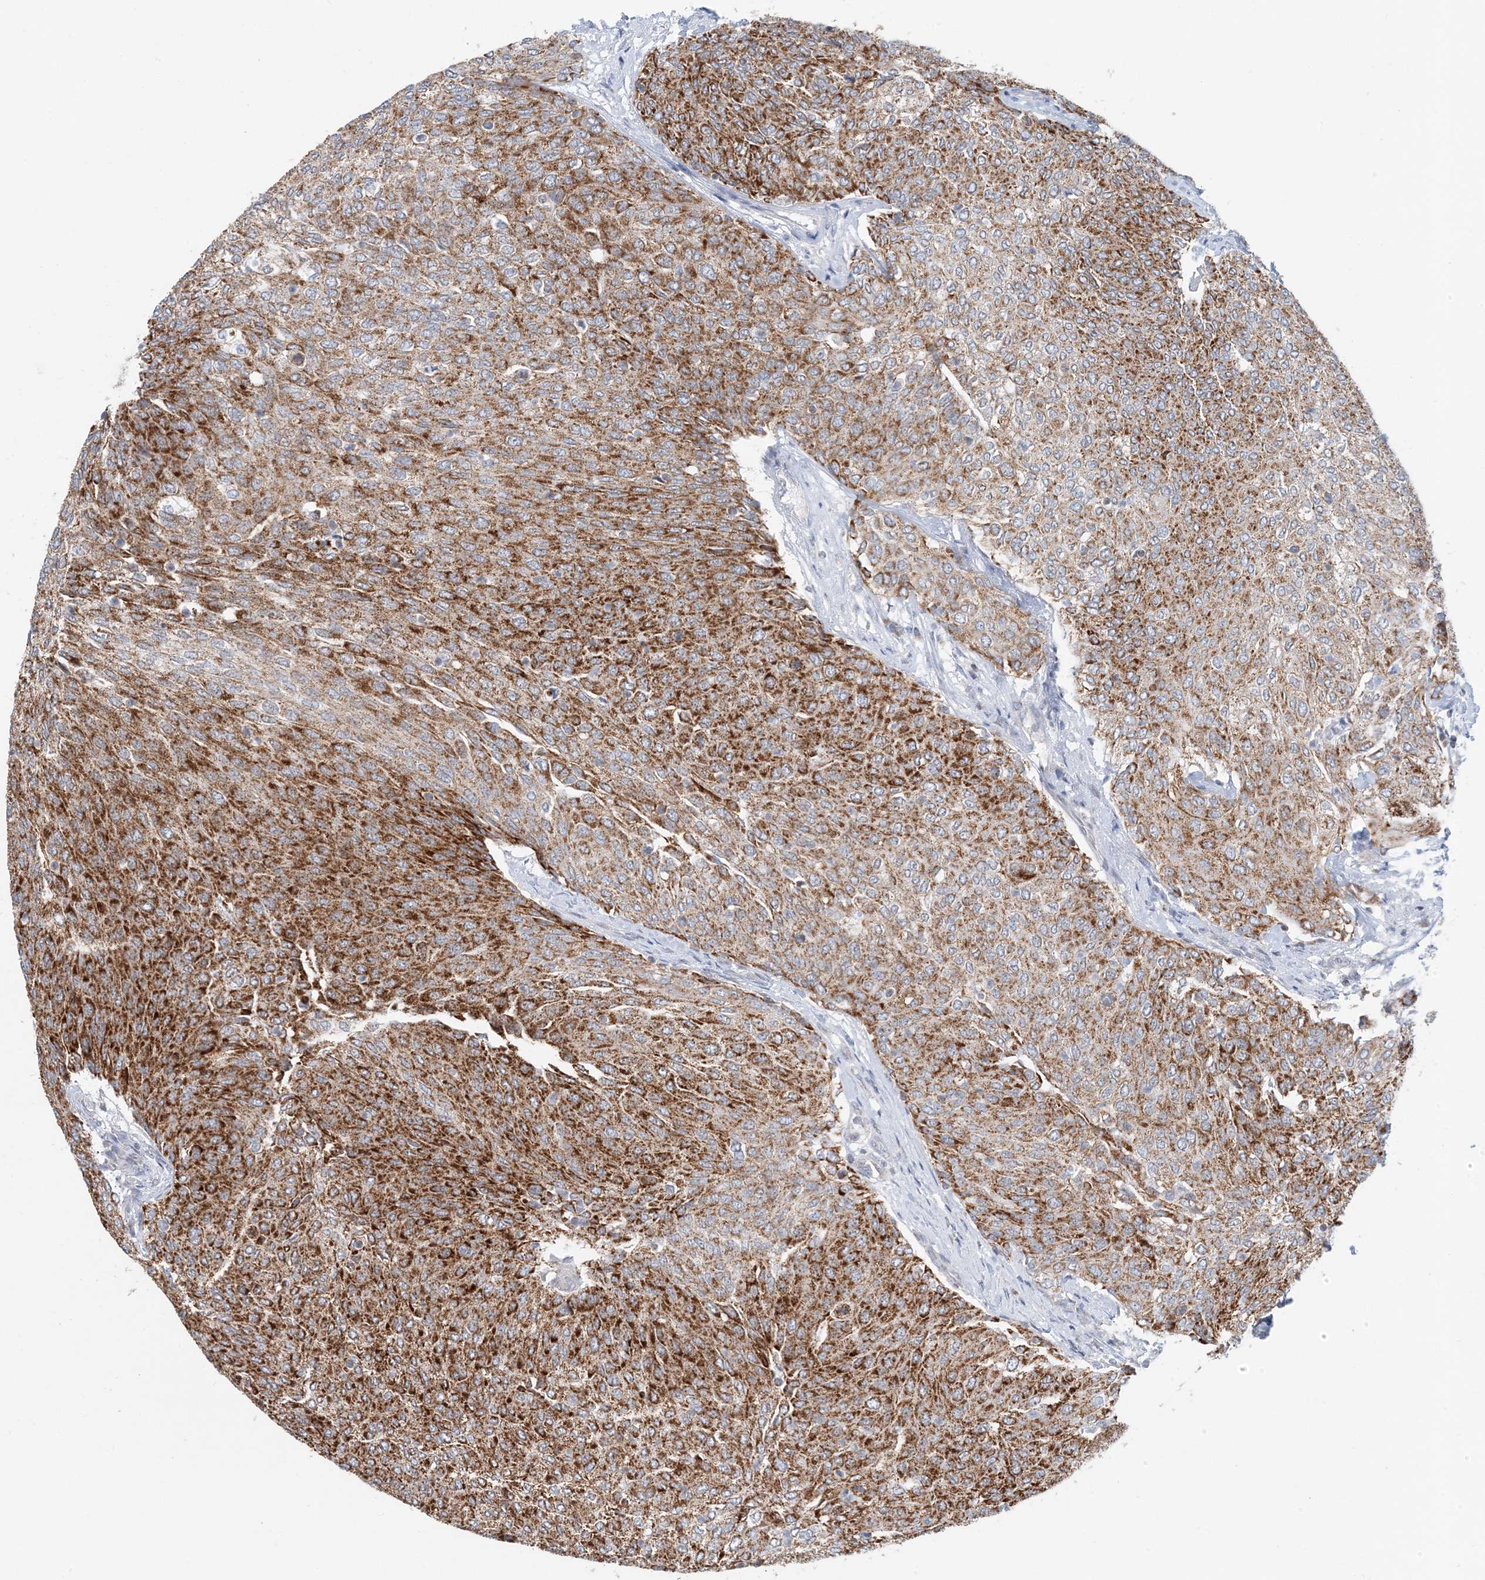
{"staining": {"intensity": "strong", "quantity": "25%-75%", "location": "cytoplasmic/membranous"}, "tissue": "urothelial cancer", "cell_type": "Tumor cells", "image_type": "cancer", "snomed": [{"axis": "morphology", "description": "Urothelial carcinoma, Low grade"}, {"axis": "topography", "description": "Urinary bladder"}], "caption": "Brown immunohistochemical staining in human urothelial cancer shows strong cytoplasmic/membranous positivity in approximately 25%-75% of tumor cells.", "gene": "BDH1", "patient": {"sex": "female", "age": 79}}